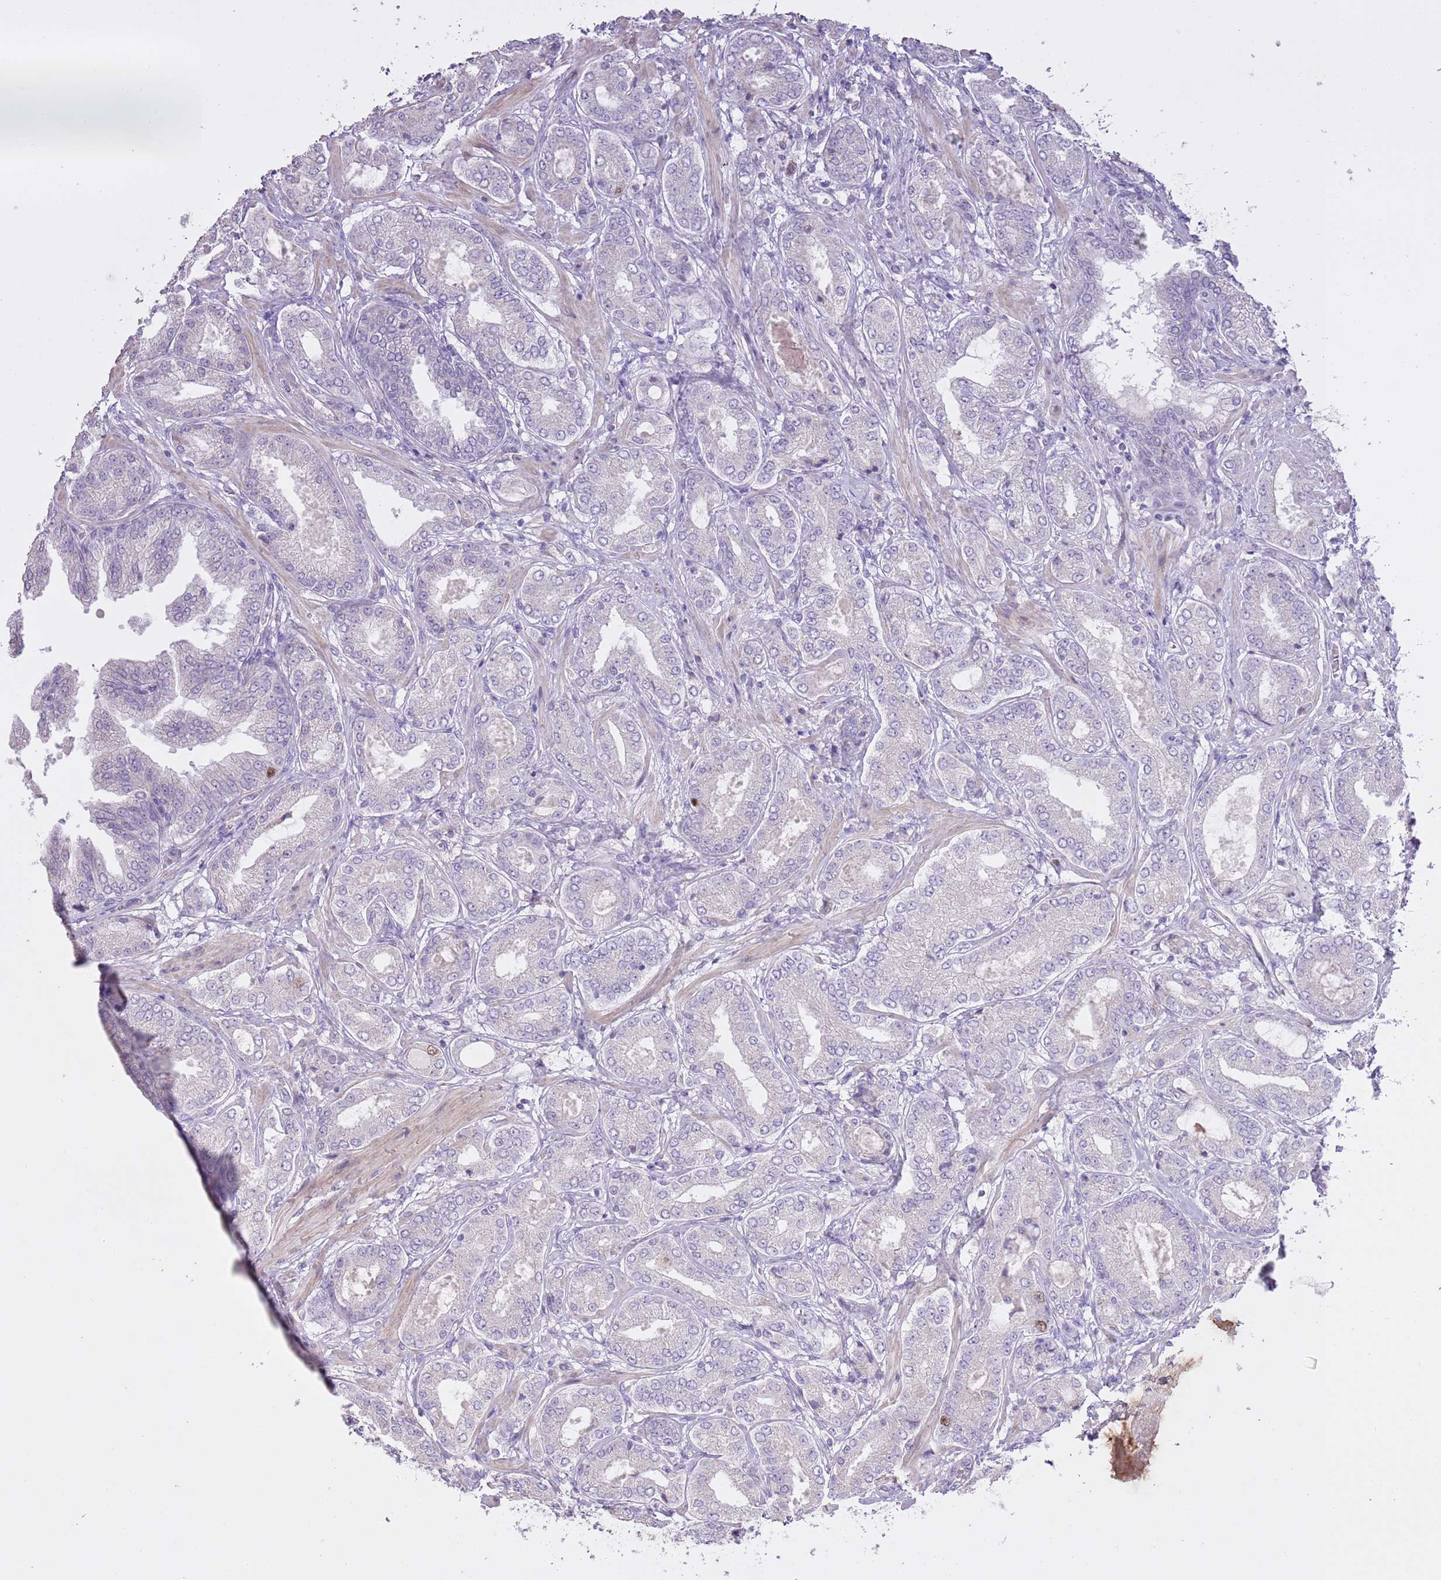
{"staining": {"intensity": "negative", "quantity": "none", "location": "none"}, "tissue": "prostate cancer", "cell_type": "Tumor cells", "image_type": "cancer", "snomed": [{"axis": "morphology", "description": "Adenocarcinoma, Low grade"}, {"axis": "topography", "description": "Prostate"}], "caption": "Prostate adenocarcinoma (low-grade) was stained to show a protein in brown. There is no significant staining in tumor cells.", "gene": "GMNN", "patient": {"sex": "male", "age": 63}}